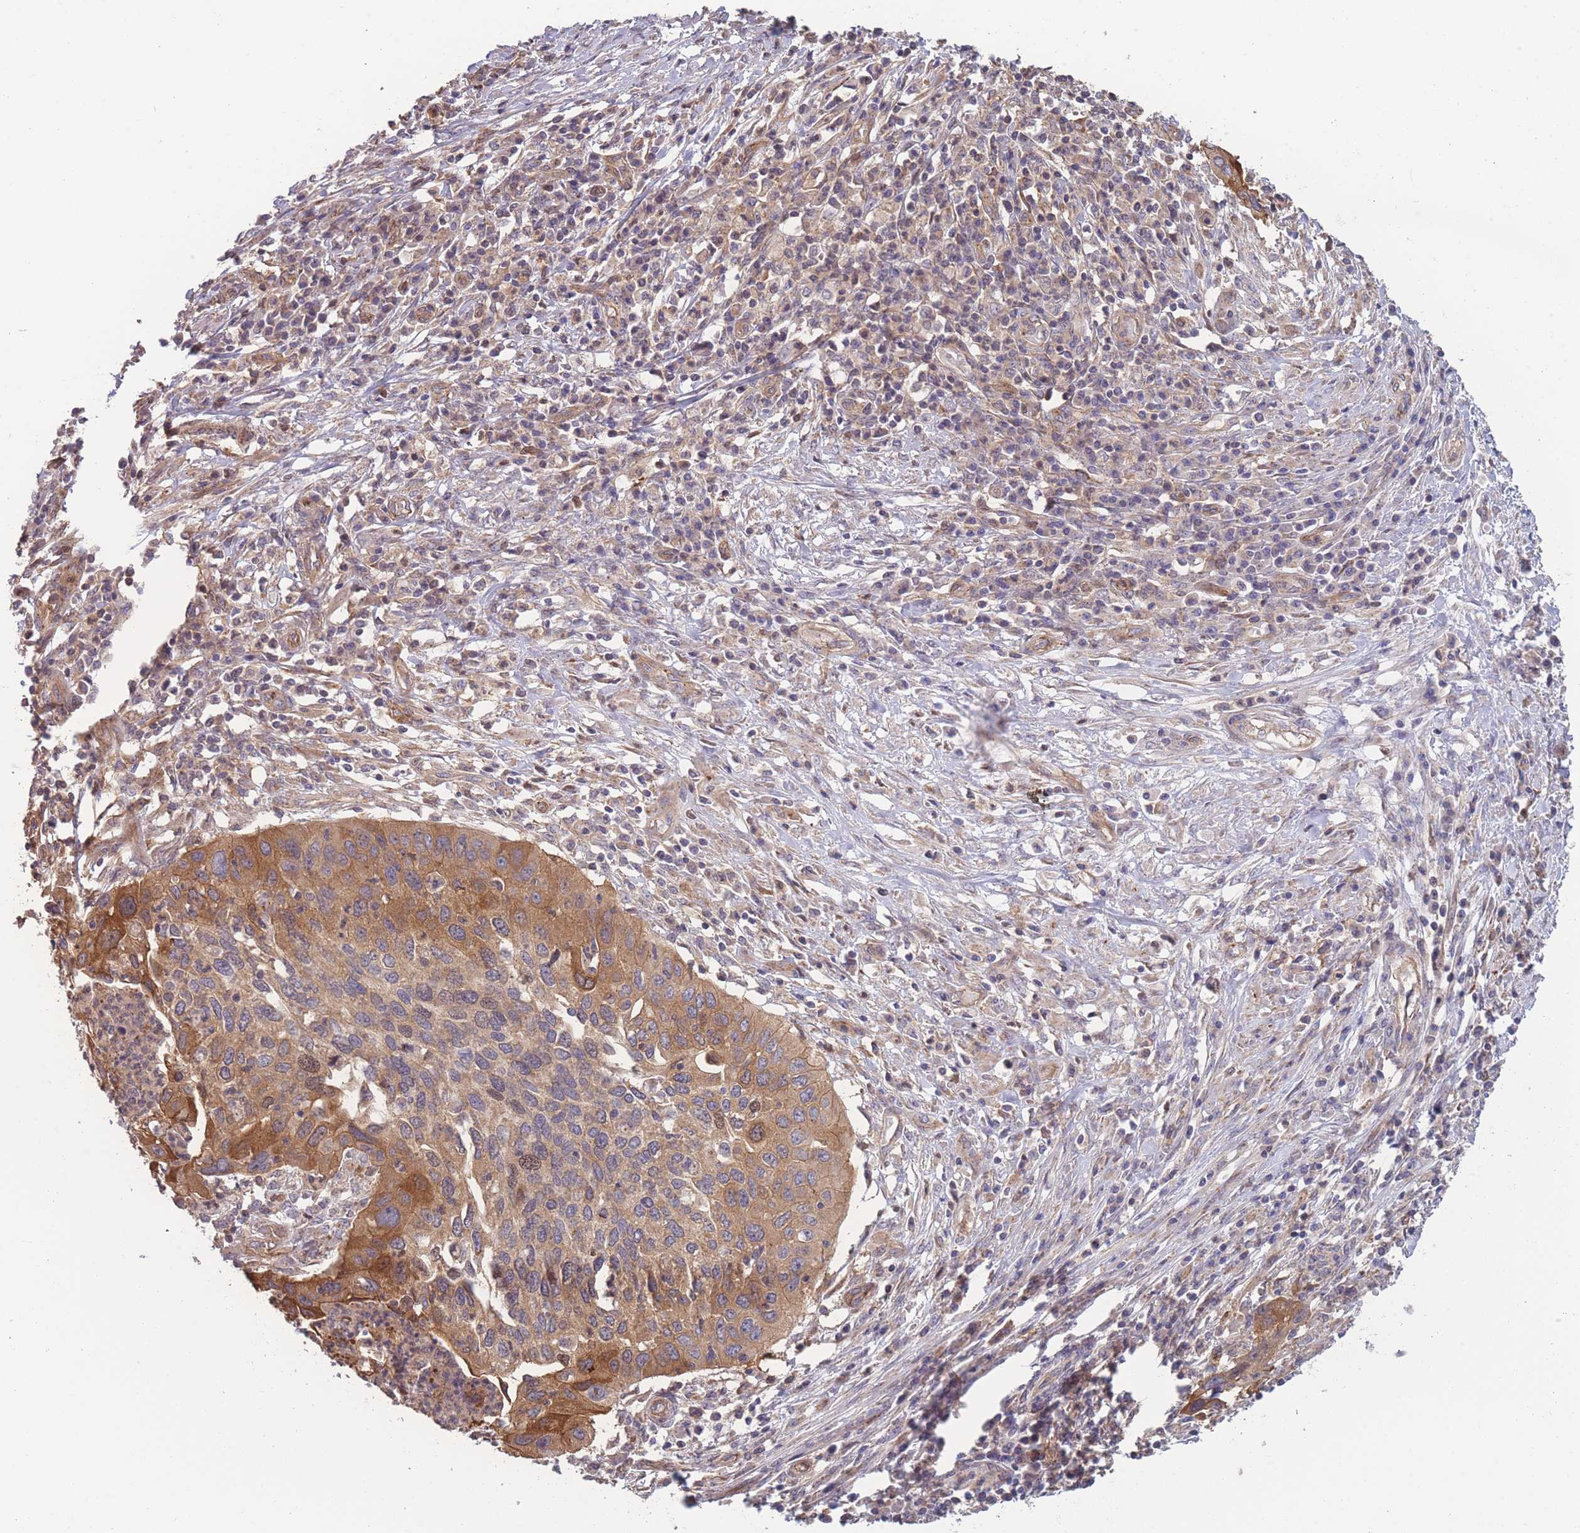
{"staining": {"intensity": "moderate", "quantity": ">75%", "location": "cytoplasmic/membranous"}, "tissue": "cervical cancer", "cell_type": "Tumor cells", "image_type": "cancer", "snomed": [{"axis": "morphology", "description": "Squamous cell carcinoma, NOS"}, {"axis": "topography", "description": "Cervix"}], "caption": "Tumor cells demonstrate moderate cytoplasmic/membranous staining in about >75% of cells in cervical cancer (squamous cell carcinoma). (Brightfield microscopy of DAB IHC at high magnification).", "gene": "STEAP3", "patient": {"sex": "female", "age": 38}}